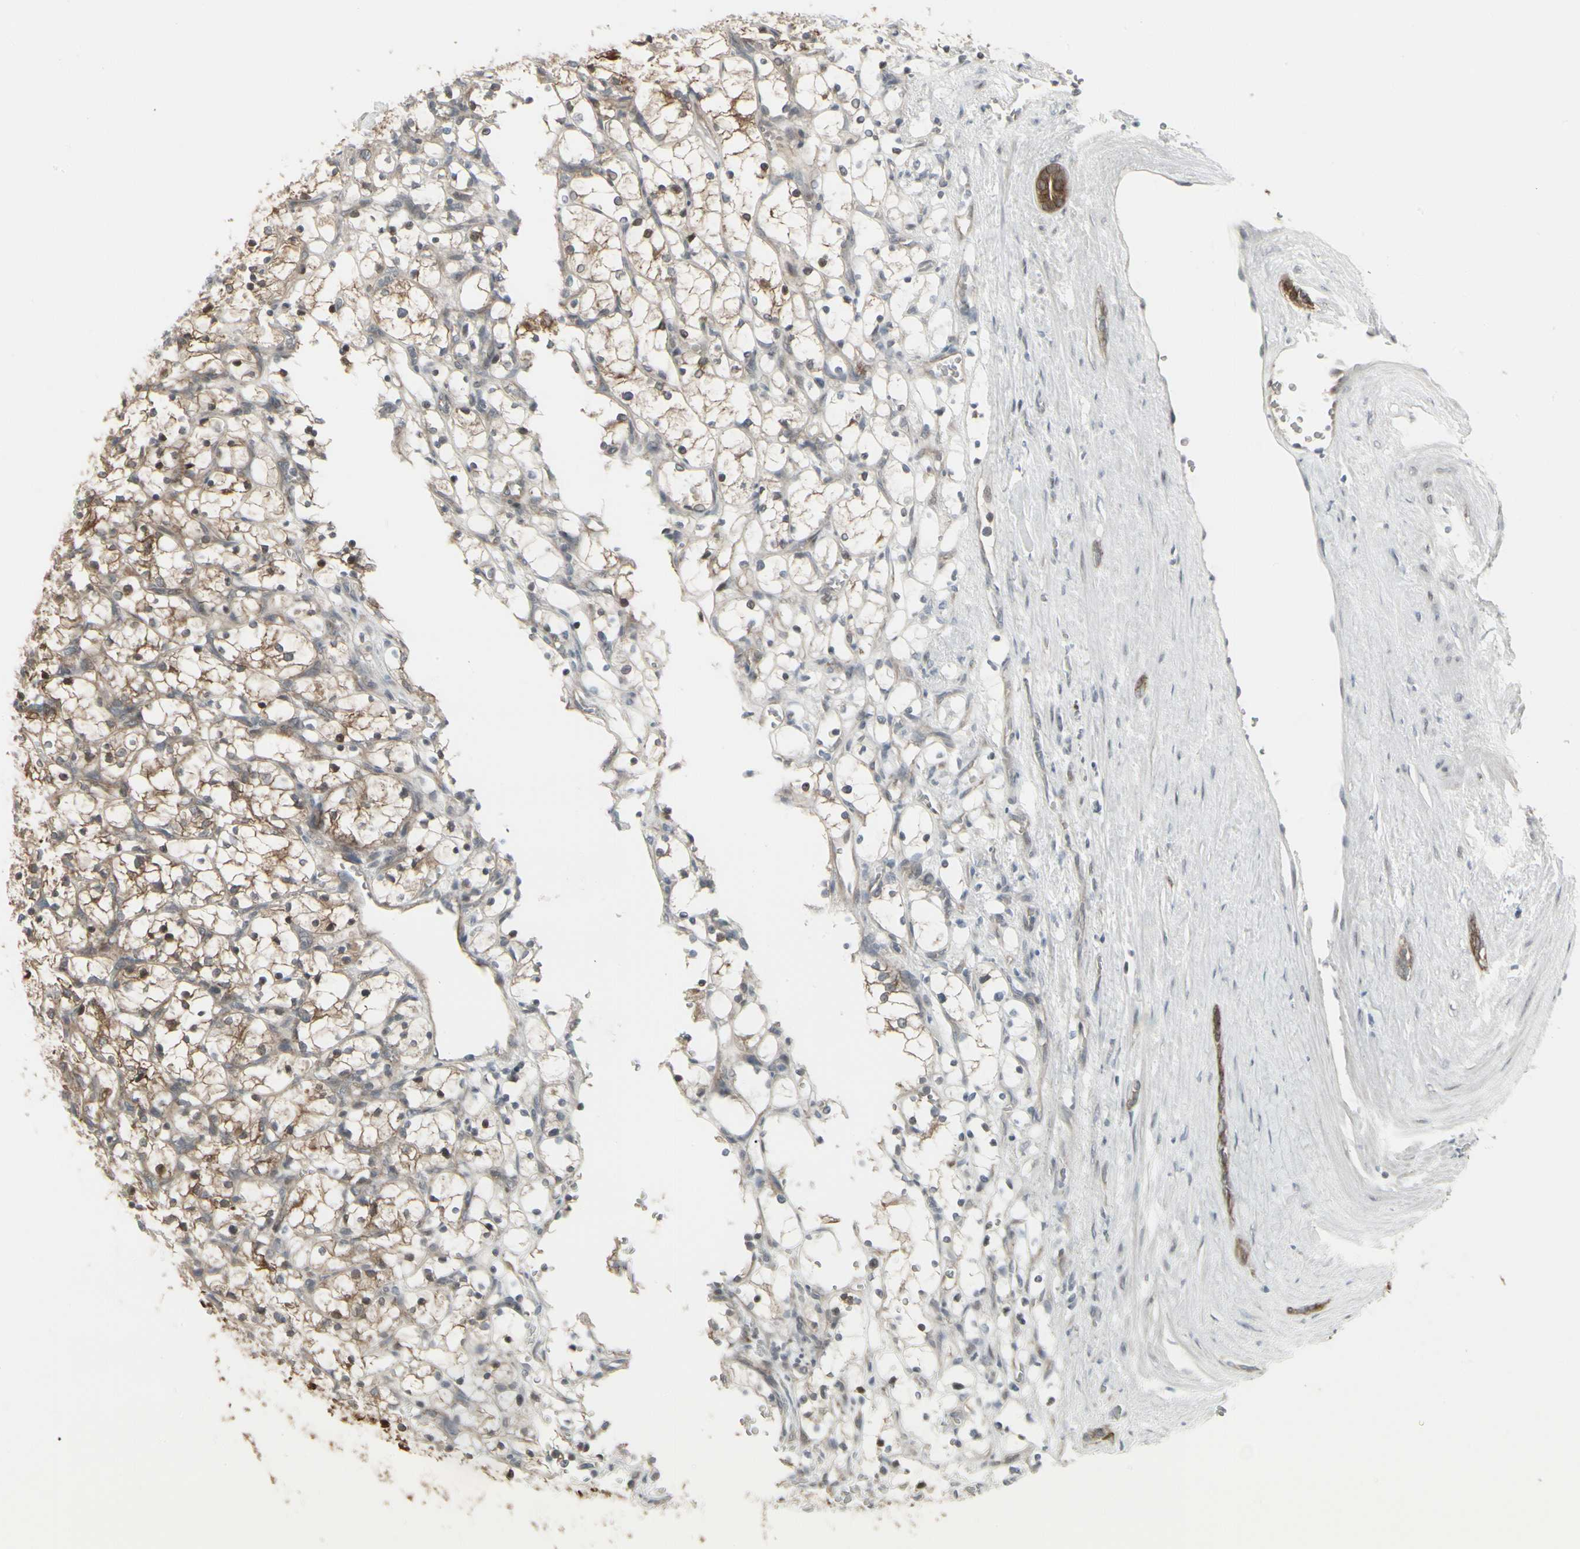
{"staining": {"intensity": "moderate", "quantity": "25%-75%", "location": "cytoplasmic/membranous"}, "tissue": "renal cancer", "cell_type": "Tumor cells", "image_type": "cancer", "snomed": [{"axis": "morphology", "description": "Adenocarcinoma, NOS"}, {"axis": "topography", "description": "Kidney"}], "caption": "A medium amount of moderate cytoplasmic/membranous positivity is appreciated in approximately 25%-75% of tumor cells in renal cancer (adenocarcinoma) tissue. The staining is performed using DAB (3,3'-diaminobenzidine) brown chromogen to label protein expression. The nuclei are counter-stained blue using hematoxylin.", "gene": "IGFBP6", "patient": {"sex": "female", "age": 69}}